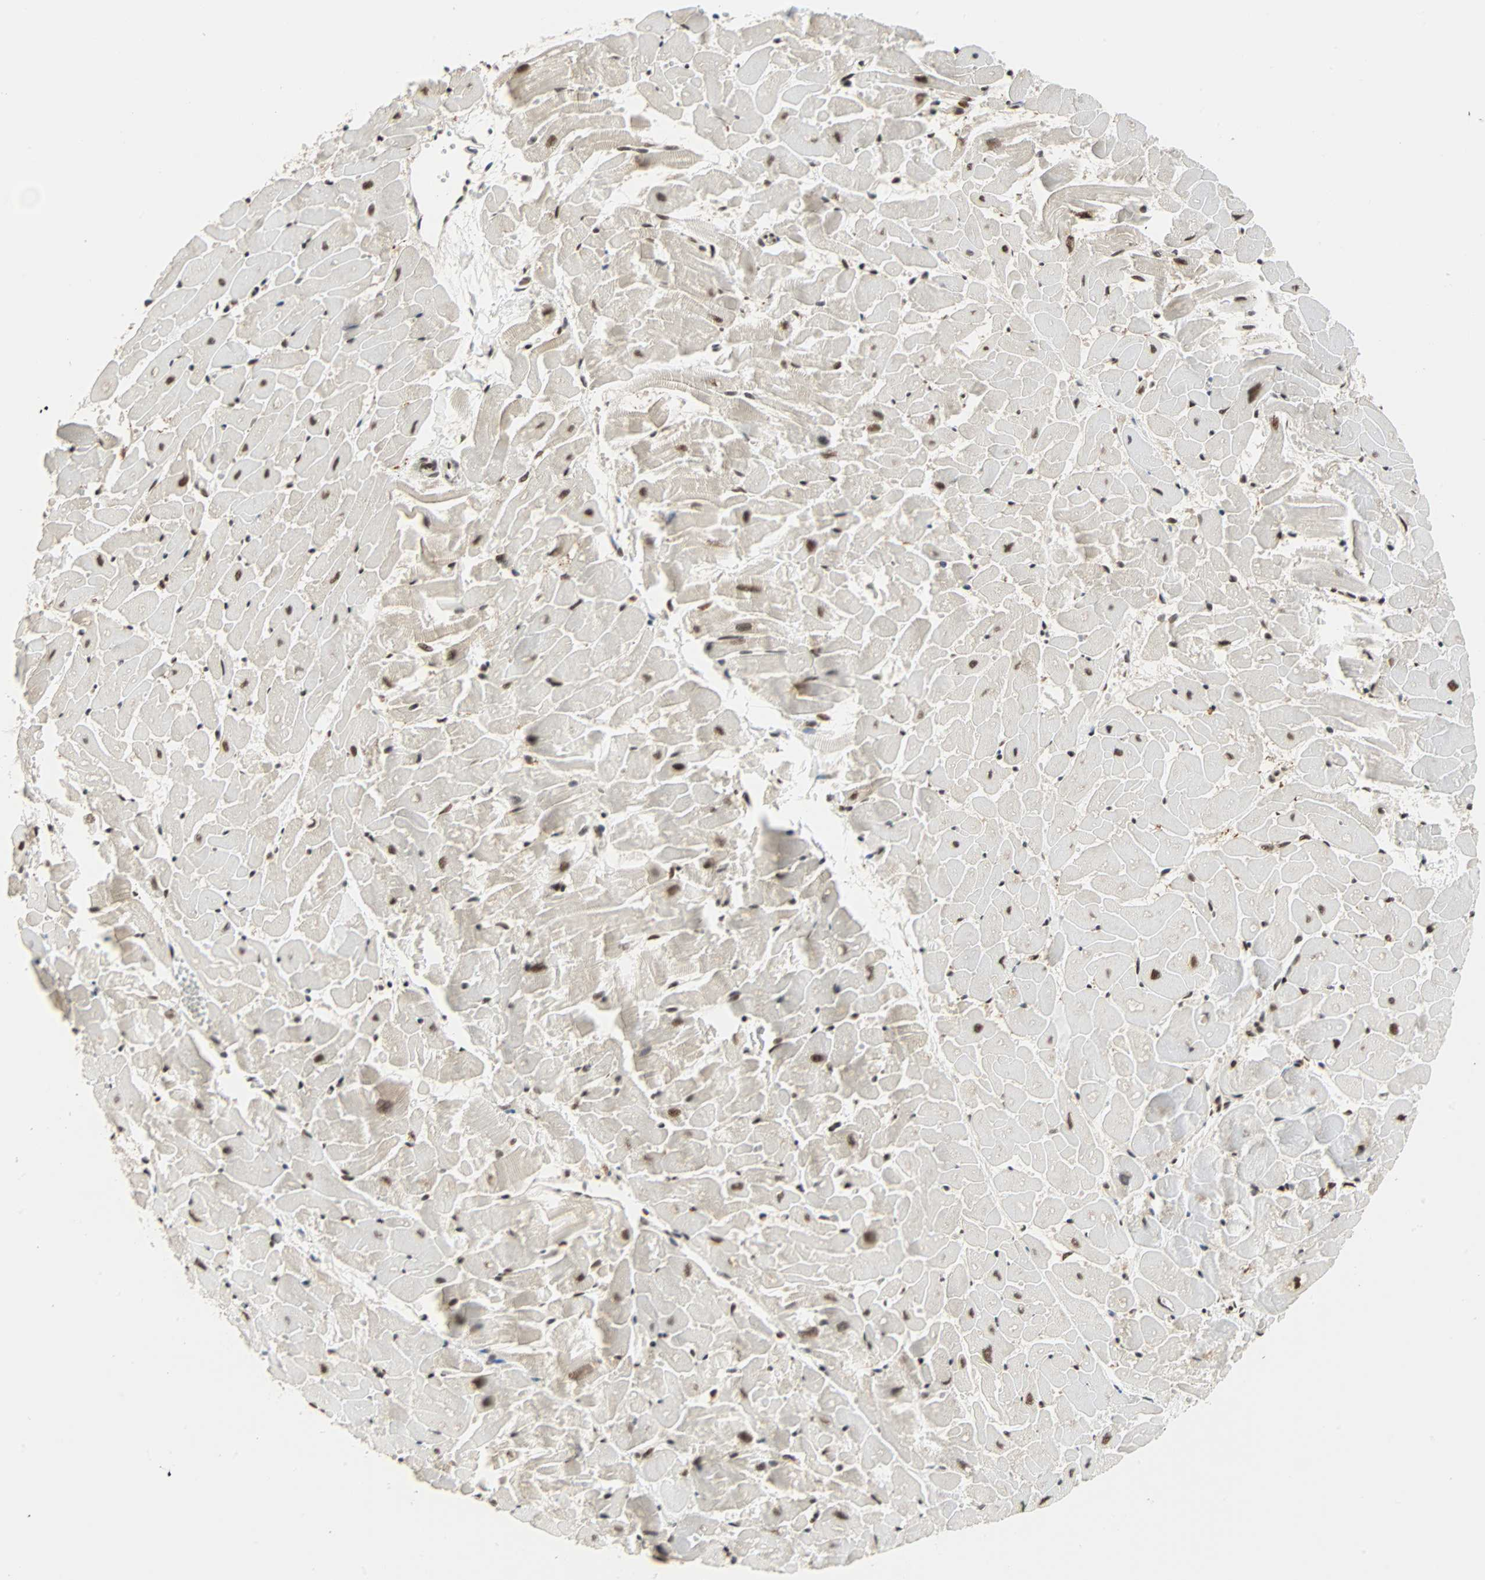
{"staining": {"intensity": "moderate", "quantity": ">75%", "location": "nuclear"}, "tissue": "heart muscle", "cell_type": "Cardiomyocytes", "image_type": "normal", "snomed": [{"axis": "morphology", "description": "Normal tissue, NOS"}, {"axis": "topography", "description": "Heart"}], "caption": "Immunohistochemical staining of benign human heart muscle shows >75% levels of moderate nuclear protein staining in about >75% of cardiomyocytes.", "gene": "CDK12", "patient": {"sex": "female", "age": 19}}